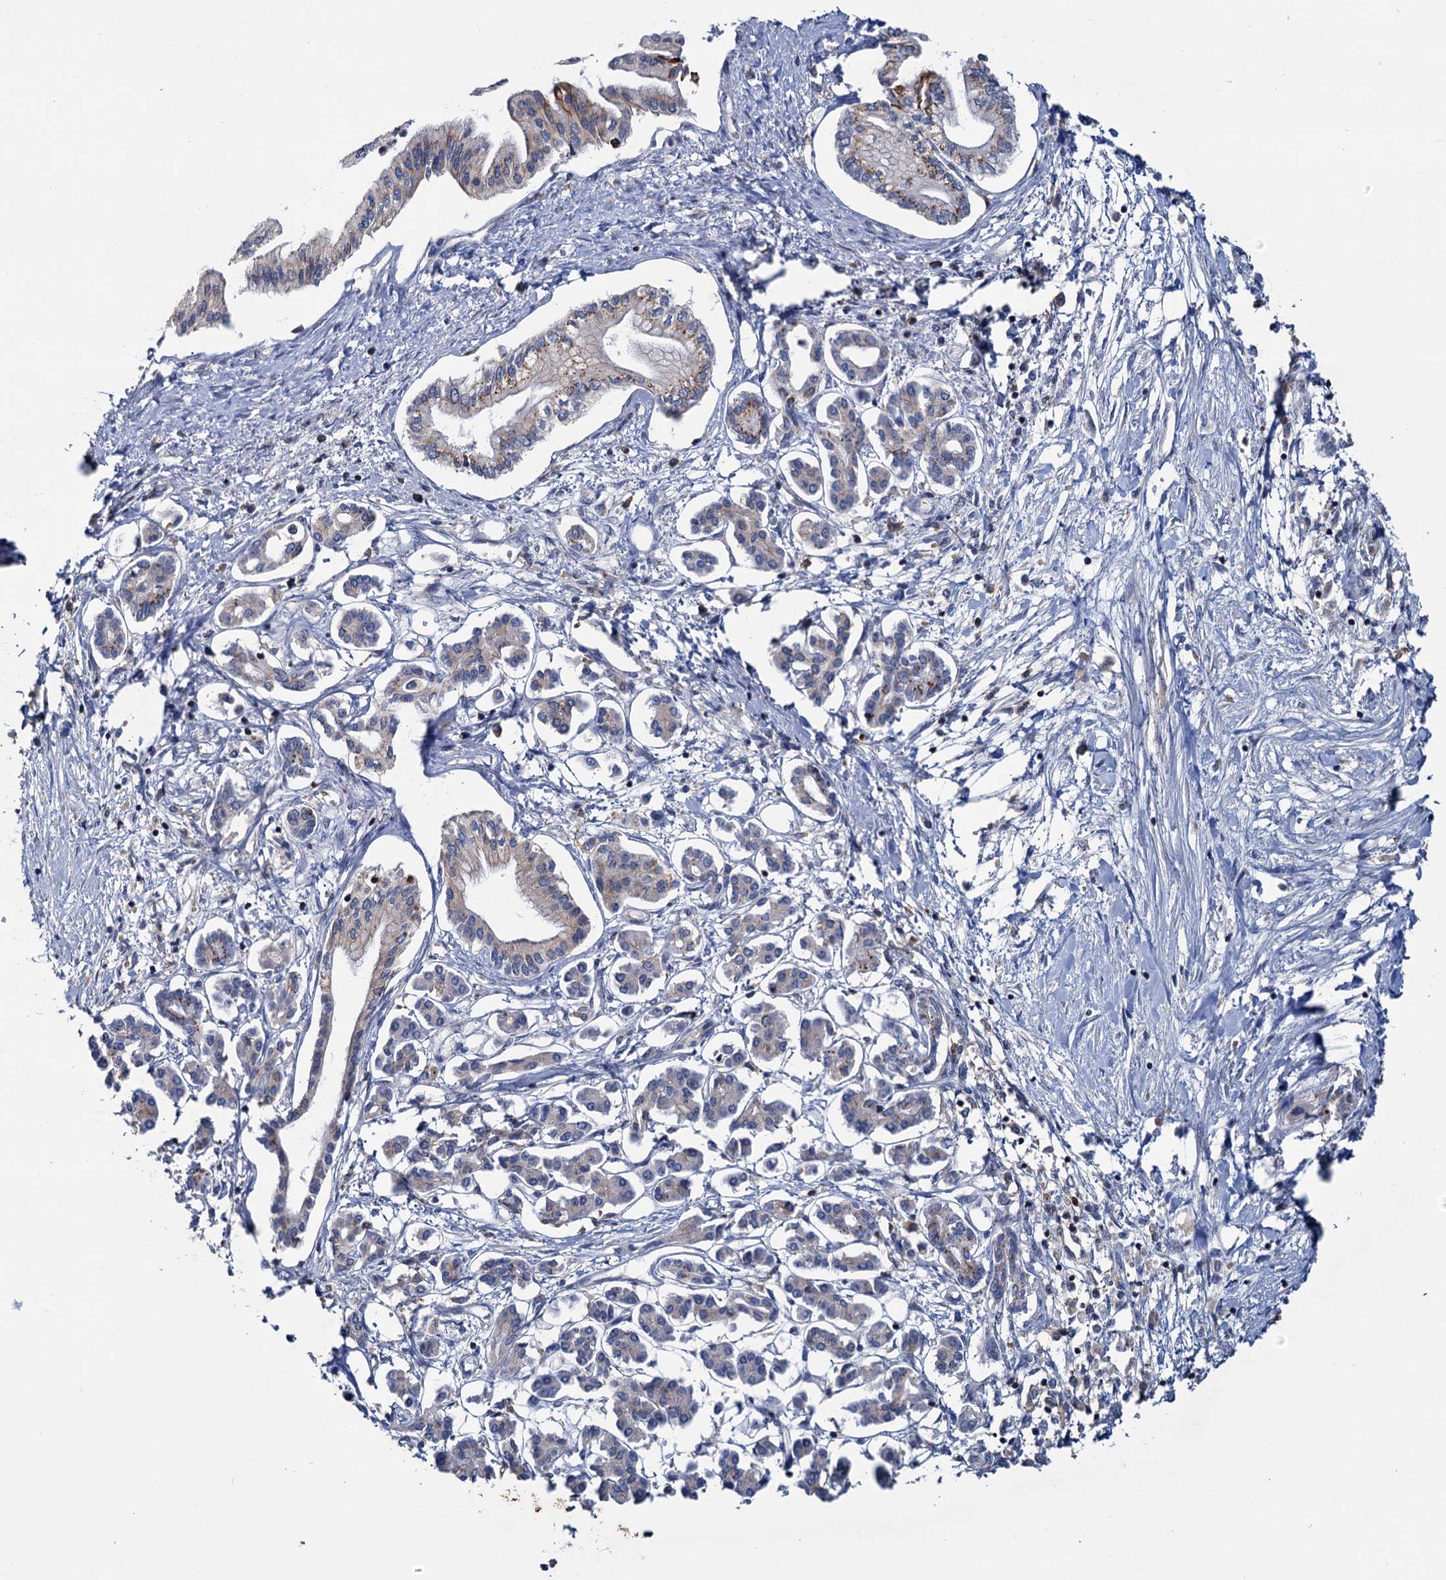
{"staining": {"intensity": "weak", "quantity": "25%-75%", "location": "cytoplasmic/membranous"}, "tissue": "pancreatic cancer", "cell_type": "Tumor cells", "image_type": "cancer", "snomed": [{"axis": "morphology", "description": "Adenocarcinoma, NOS"}, {"axis": "topography", "description": "Pancreas"}], "caption": "Protein expression analysis of pancreatic cancer shows weak cytoplasmic/membranous staining in approximately 25%-75% of tumor cells.", "gene": "LRCH4", "patient": {"sex": "female", "age": 50}}